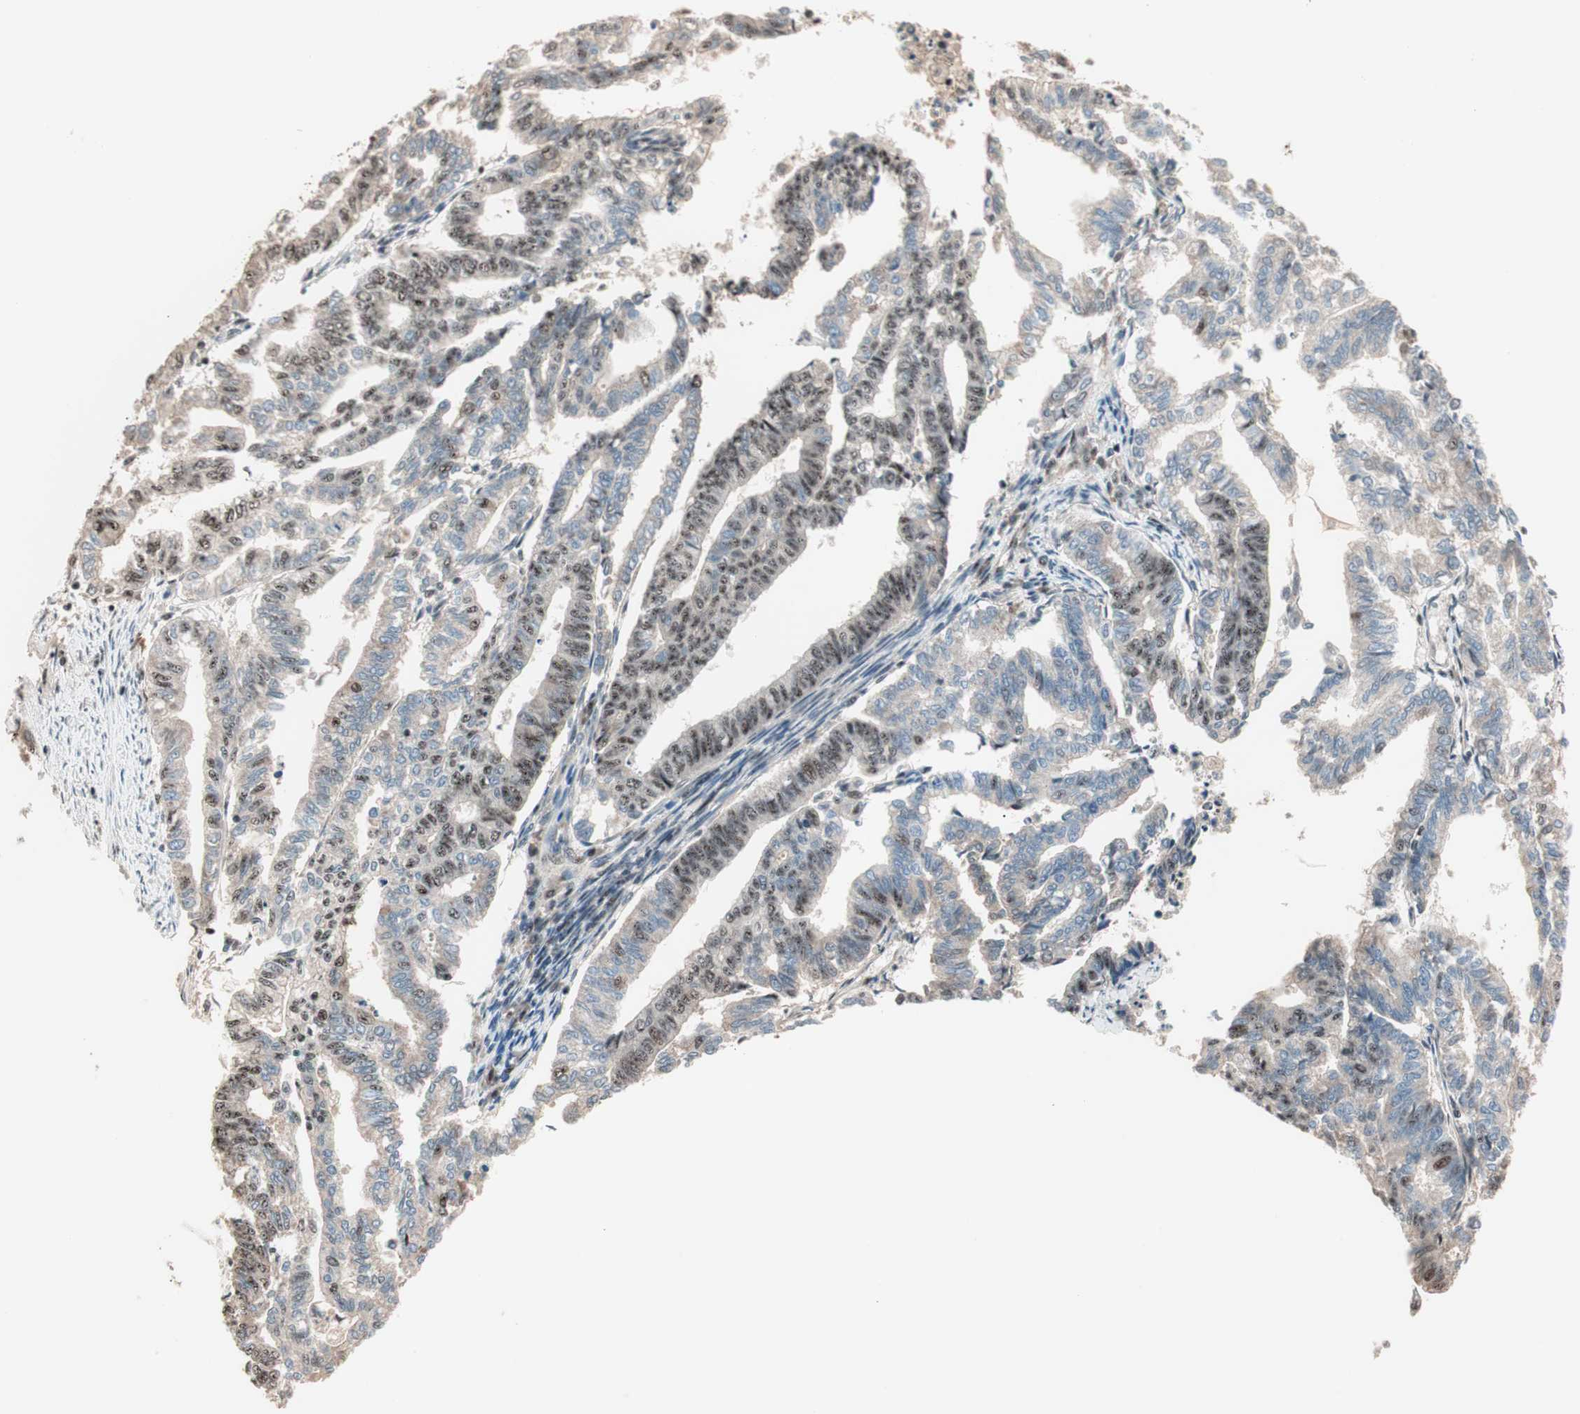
{"staining": {"intensity": "moderate", "quantity": "25%-75%", "location": "cytoplasmic/membranous,nuclear"}, "tissue": "endometrial cancer", "cell_type": "Tumor cells", "image_type": "cancer", "snomed": [{"axis": "morphology", "description": "Adenocarcinoma, NOS"}, {"axis": "topography", "description": "Endometrium"}], "caption": "Protein staining of endometrial cancer (adenocarcinoma) tissue shows moderate cytoplasmic/membranous and nuclear positivity in approximately 25%-75% of tumor cells. Immunohistochemistry (ihc) stains the protein in brown and the nuclei are stained blue.", "gene": "NR5A2", "patient": {"sex": "female", "age": 79}}